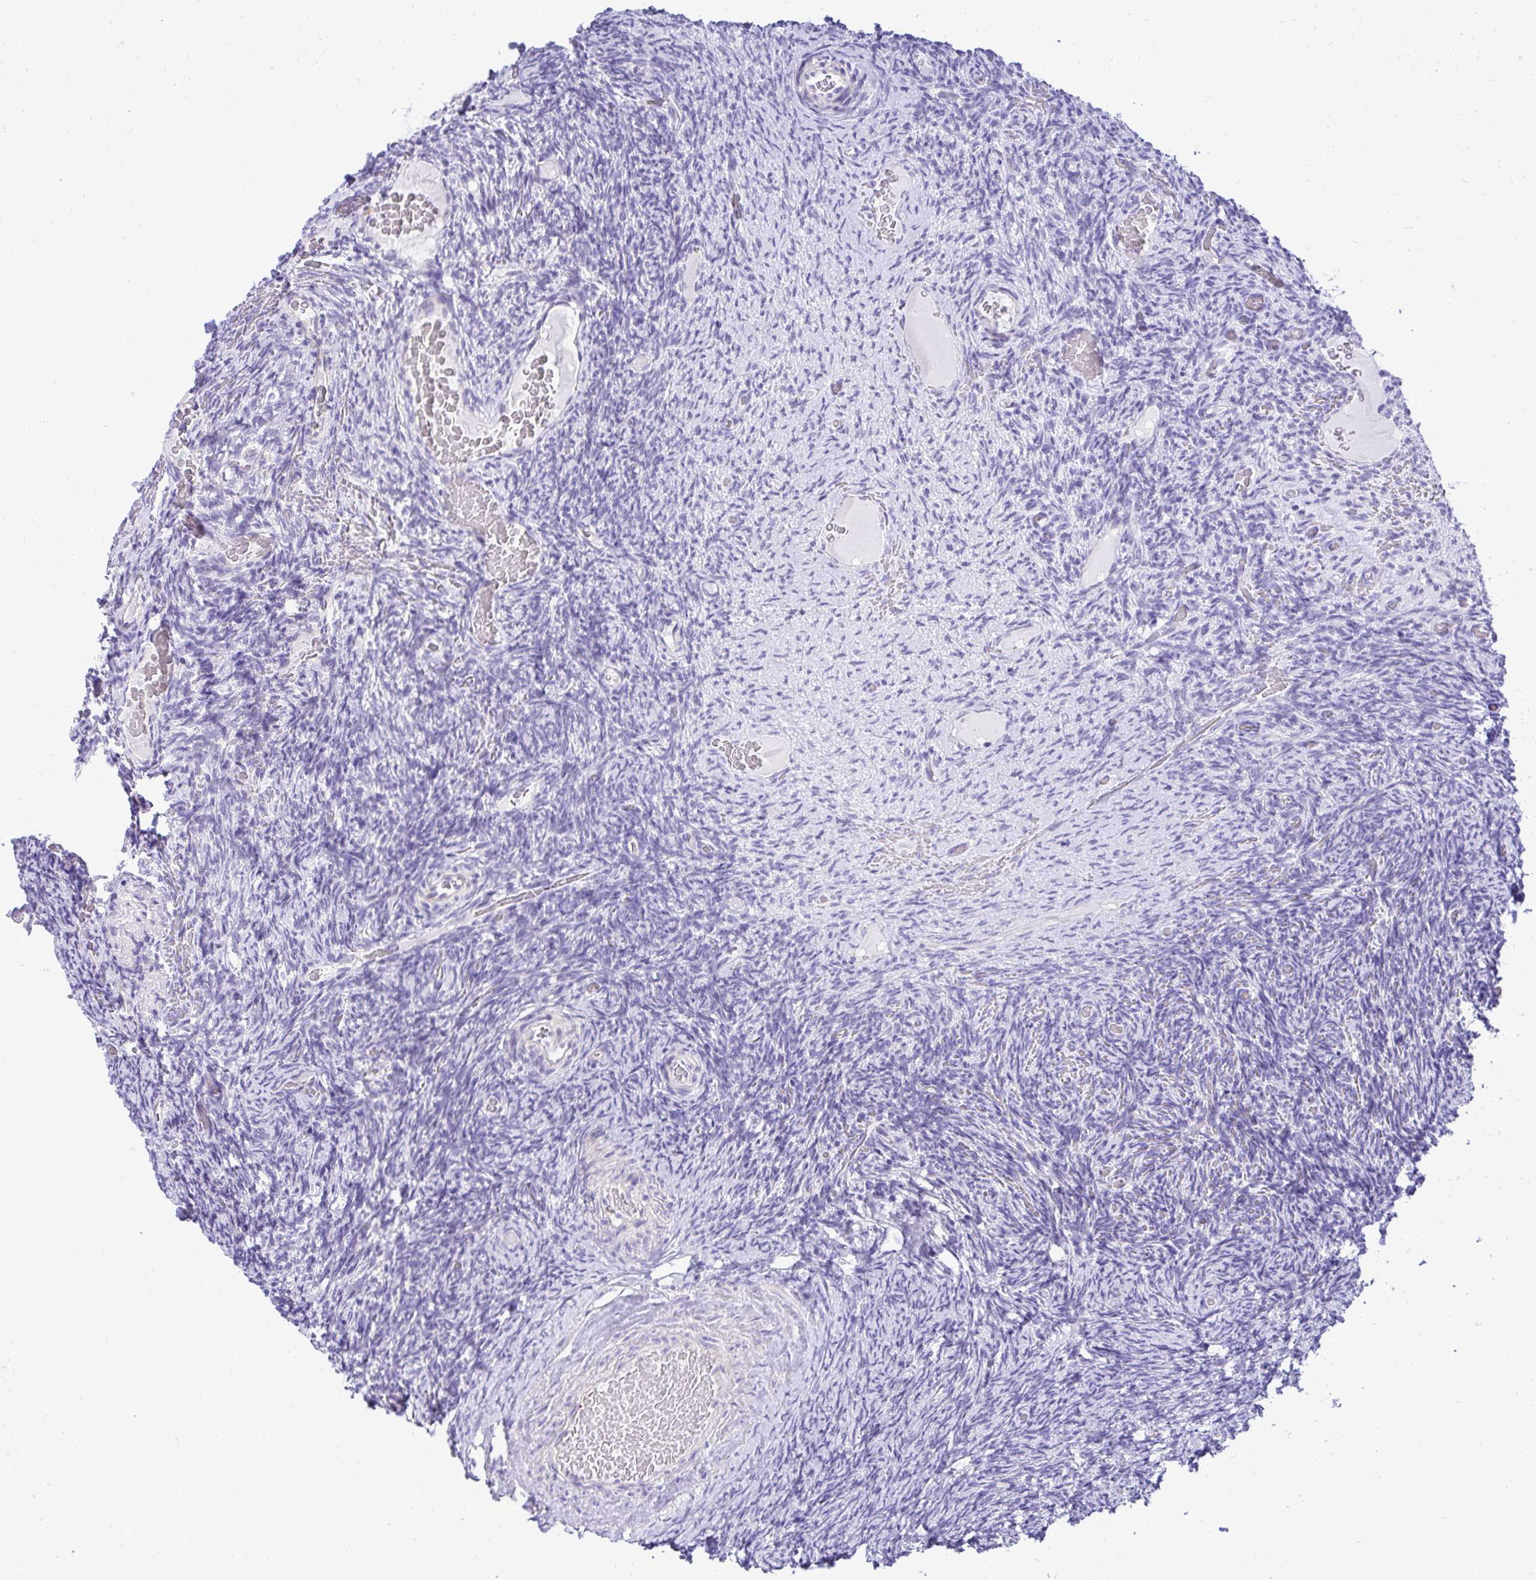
{"staining": {"intensity": "negative", "quantity": "none", "location": "none"}, "tissue": "ovary", "cell_type": "Ovarian stroma cells", "image_type": "normal", "snomed": [{"axis": "morphology", "description": "Normal tissue, NOS"}, {"axis": "topography", "description": "Ovary"}], "caption": "Immunohistochemistry histopathology image of unremarkable ovary stained for a protein (brown), which exhibits no expression in ovarian stroma cells.", "gene": "ZSWIM9", "patient": {"sex": "female", "age": 34}}